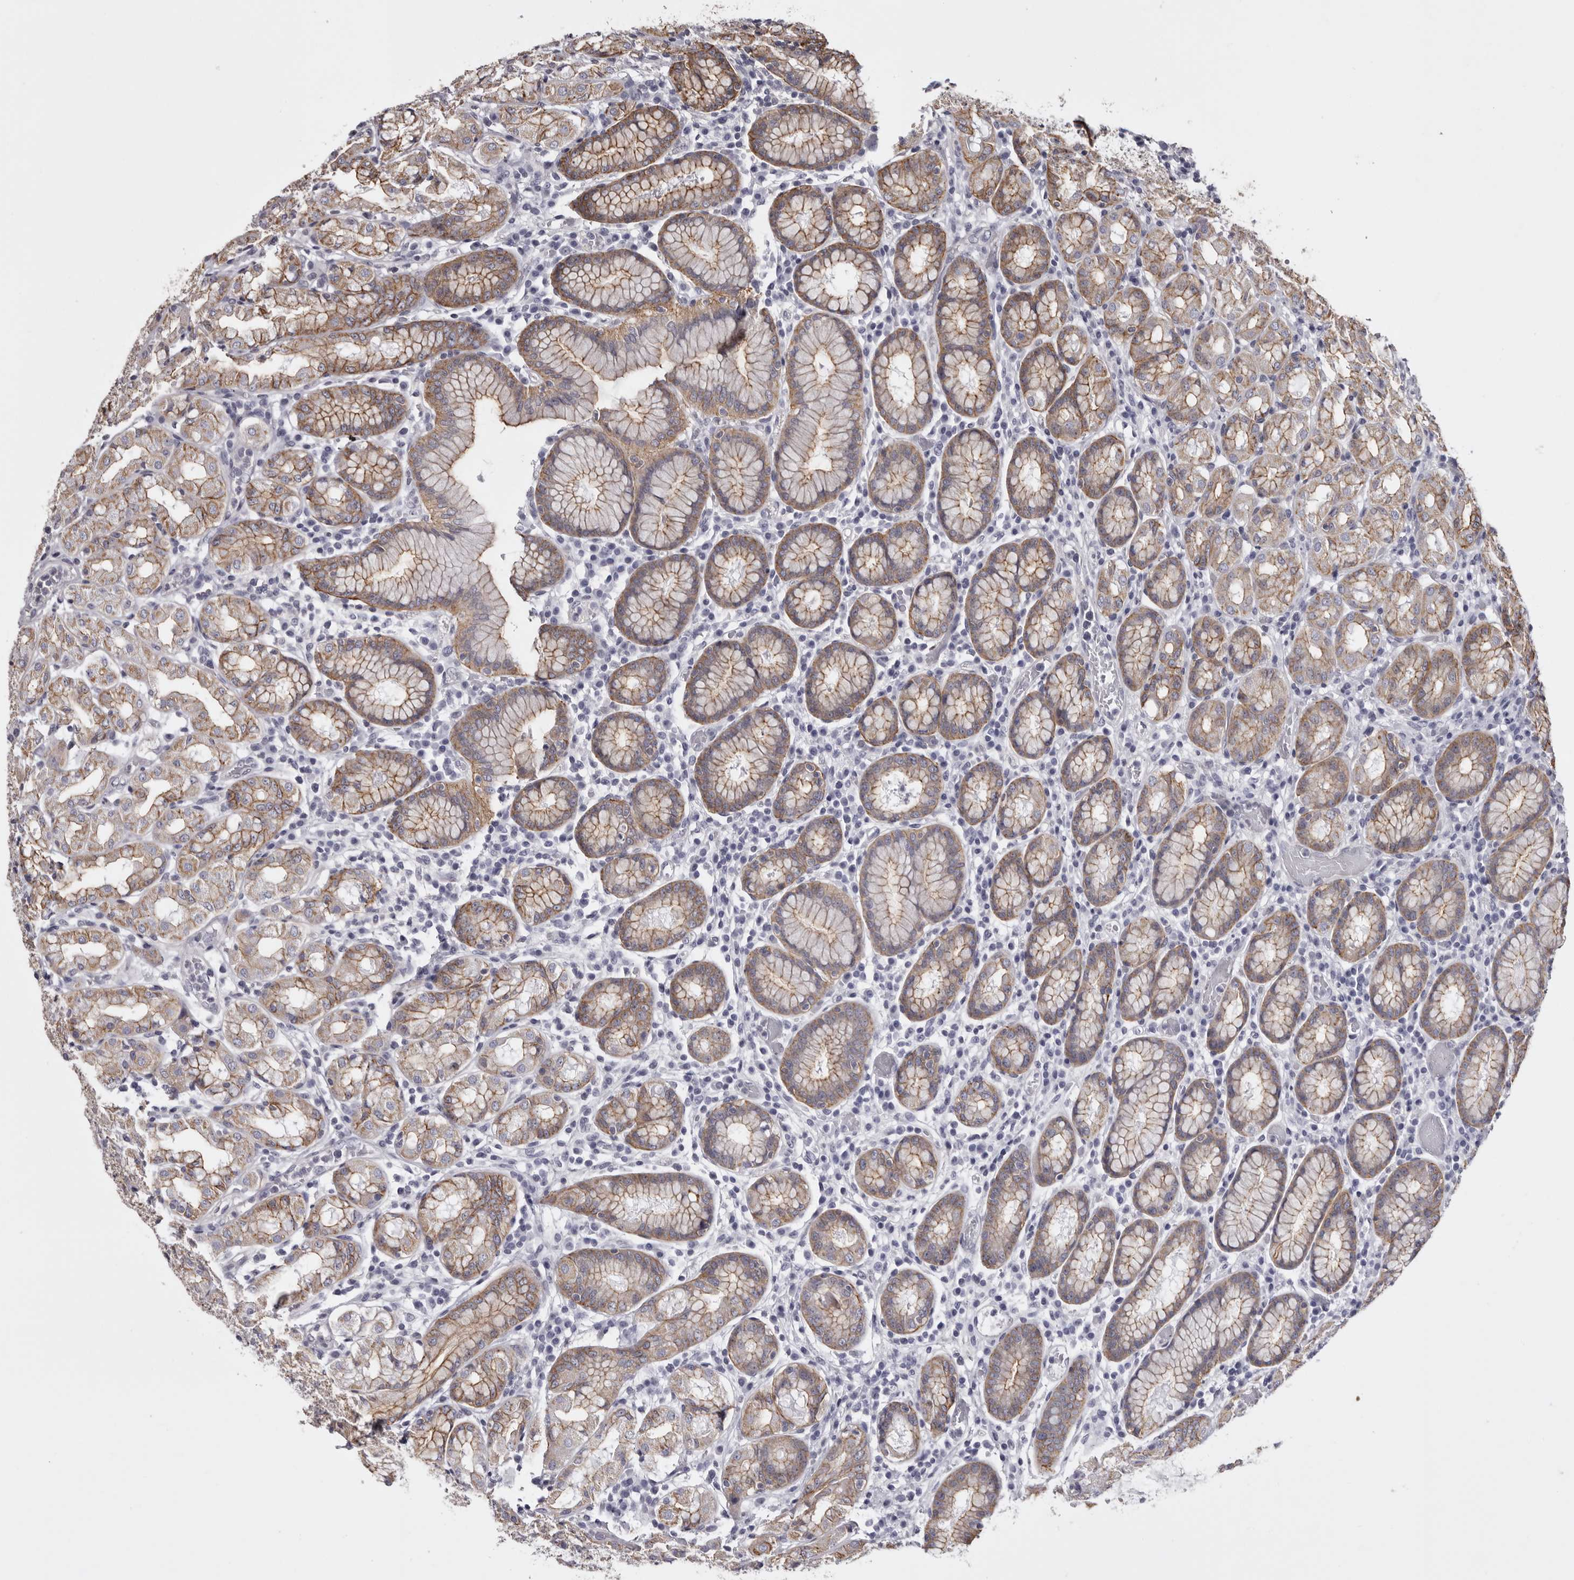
{"staining": {"intensity": "moderate", "quantity": ">75%", "location": "cytoplasmic/membranous"}, "tissue": "stomach", "cell_type": "Glandular cells", "image_type": "normal", "snomed": [{"axis": "morphology", "description": "Normal tissue, NOS"}, {"axis": "topography", "description": "Stomach"}, {"axis": "topography", "description": "Stomach, lower"}], "caption": "Immunohistochemical staining of unremarkable human stomach shows >75% levels of moderate cytoplasmic/membranous protein expression in about >75% of glandular cells.", "gene": "LAD1", "patient": {"sex": "female", "age": 56}}